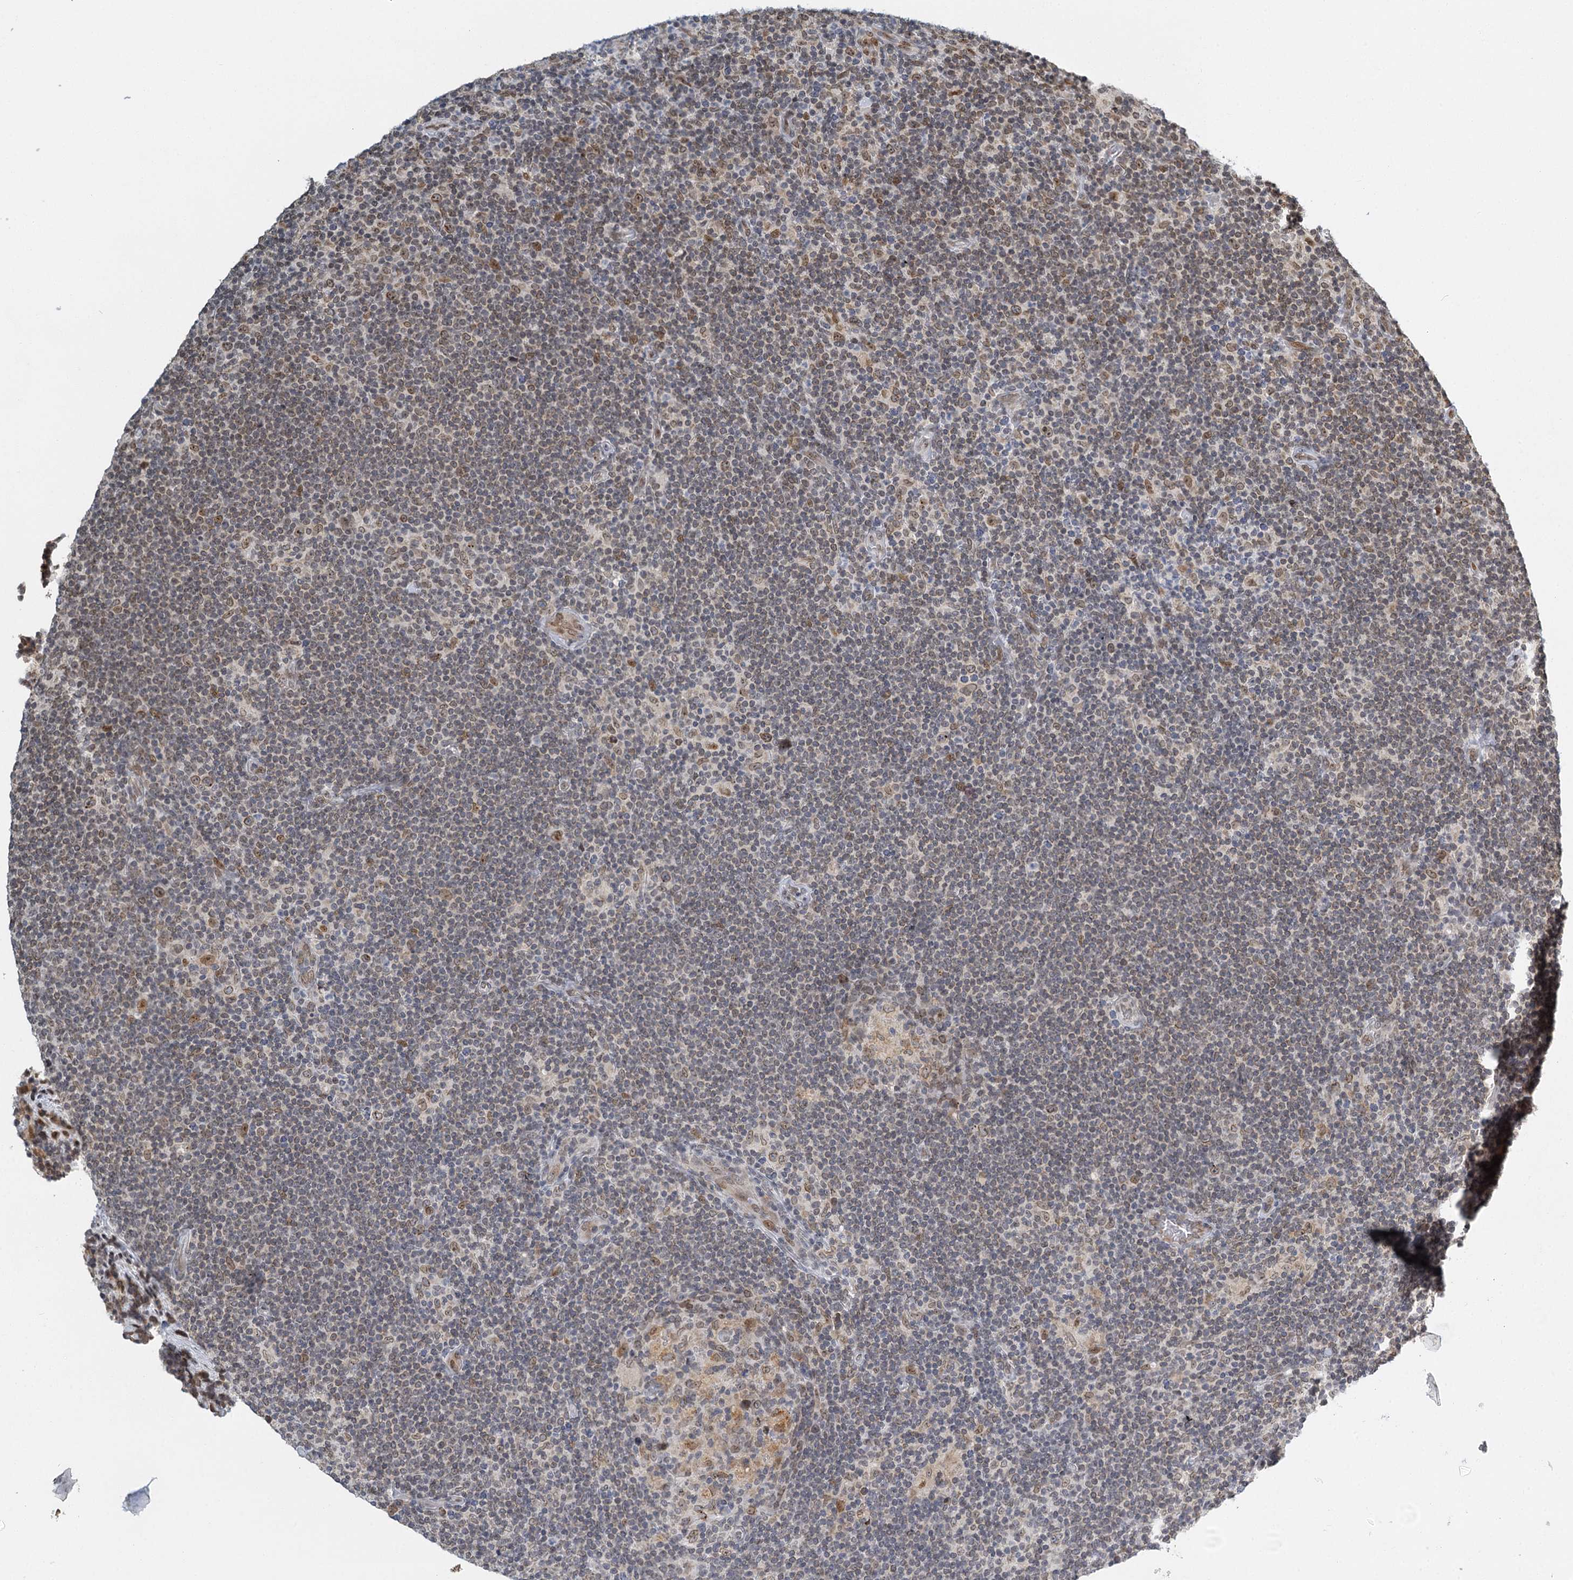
{"staining": {"intensity": "weak", "quantity": ">75%", "location": "nuclear"}, "tissue": "lymphoma", "cell_type": "Tumor cells", "image_type": "cancer", "snomed": [{"axis": "morphology", "description": "Hodgkin's disease, NOS"}, {"axis": "topography", "description": "Lymph node"}], "caption": "Lymphoma was stained to show a protein in brown. There is low levels of weak nuclear expression in approximately >75% of tumor cells. (DAB IHC, brown staining for protein, blue staining for nuclei).", "gene": "TREX1", "patient": {"sex": "female", "age": 57}}